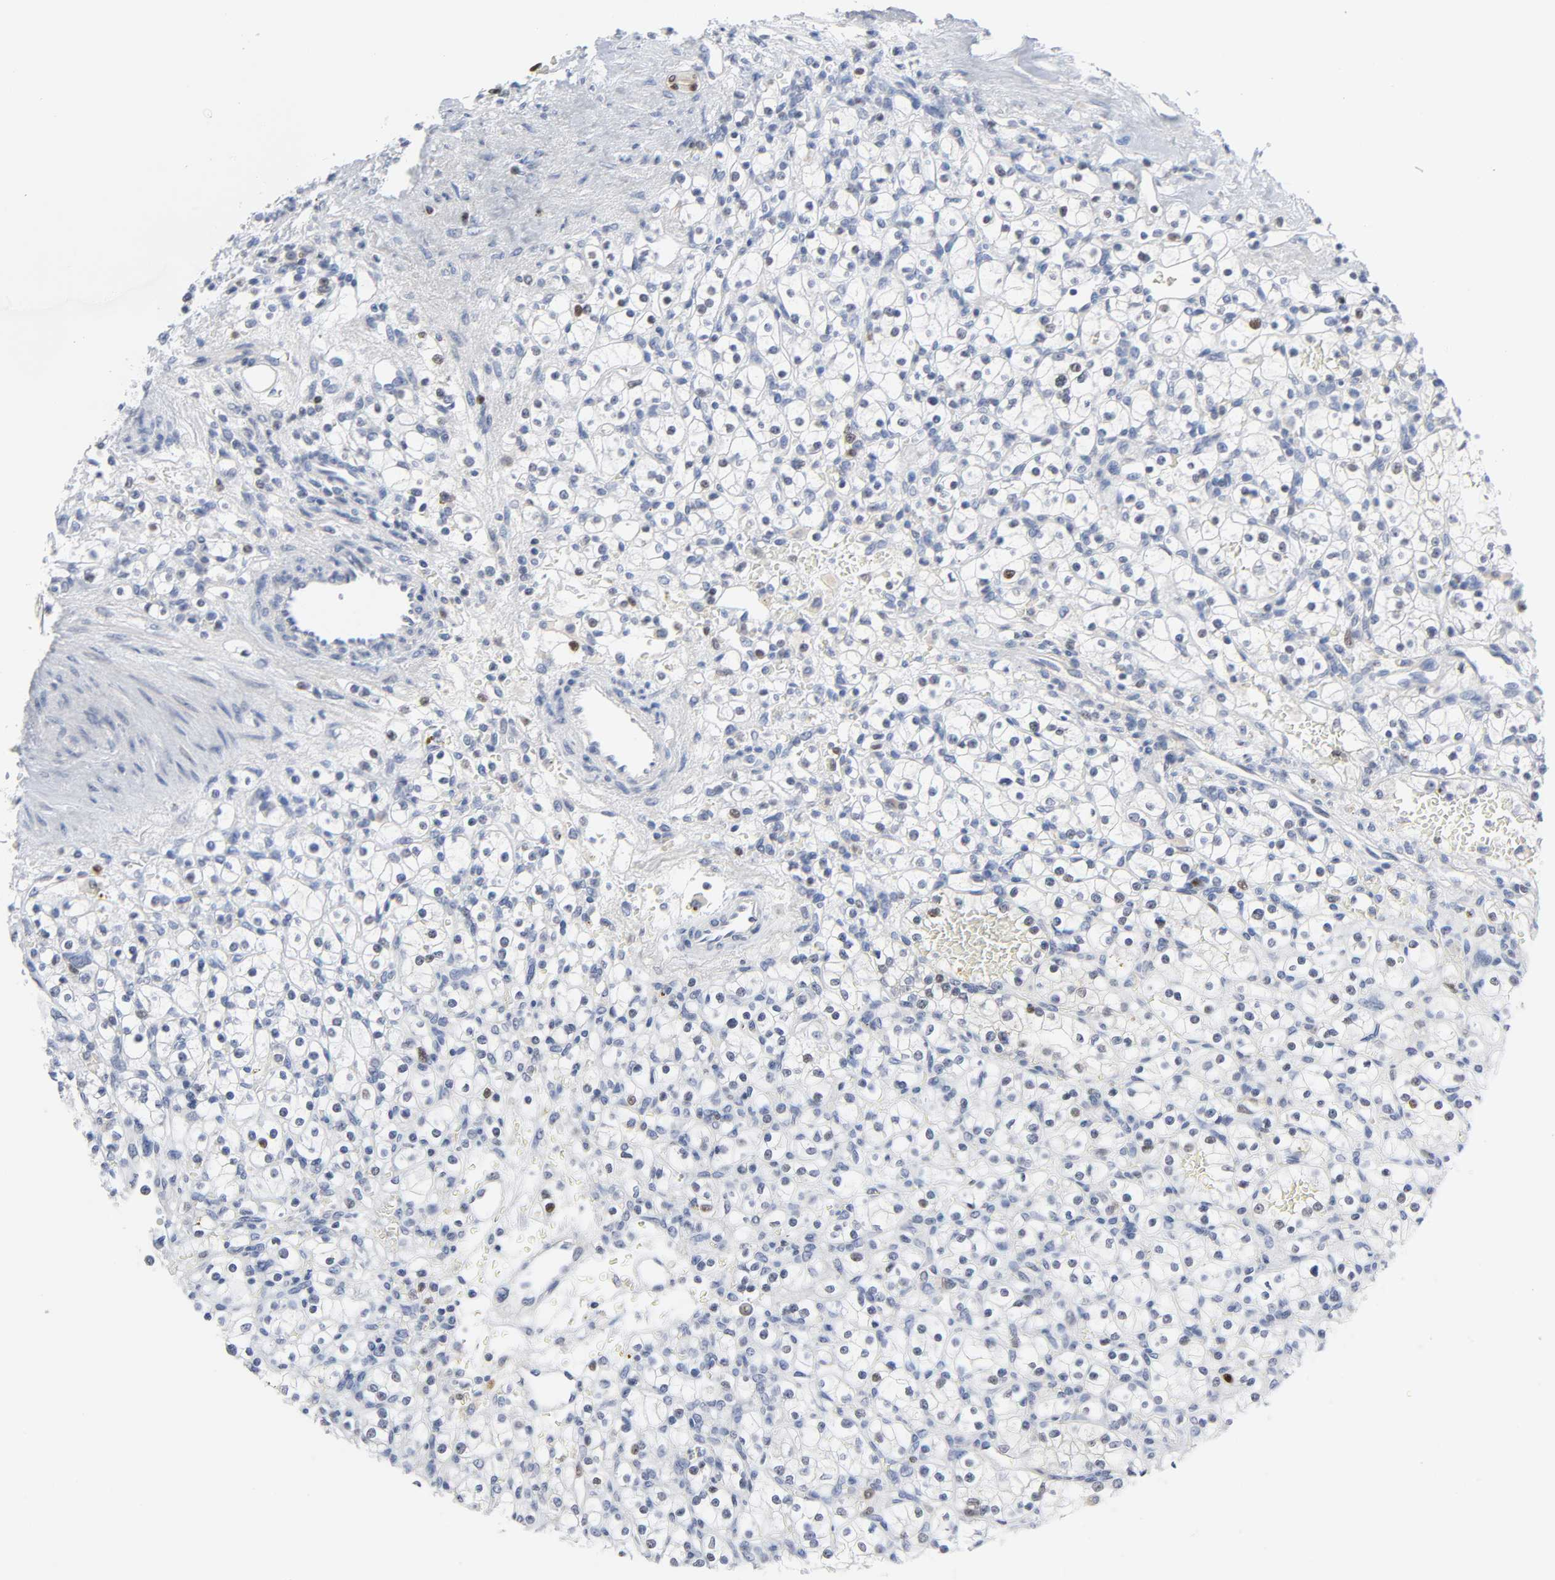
{"staining": {"intensity": "weak", "quantity": "<25%", "location": "nuclear"}, "tissue": "renal cancer", "cell_type": "Tumor cells", "image_type": "cancer", "snomed": [{"axis": "morphology", "description": "Normal tissue, NOS"}, {"axis": "morphology", "description": "Adenocarcinoma, NOS"}, {"axis": "topography", "description": "Kidney"}], "caption": "The immunohistochemistry image has no significant positivity in tumor cells of renal cancer tissue.", "gene": "WEE1", "patient": {"sex": "female", "age": 55}}